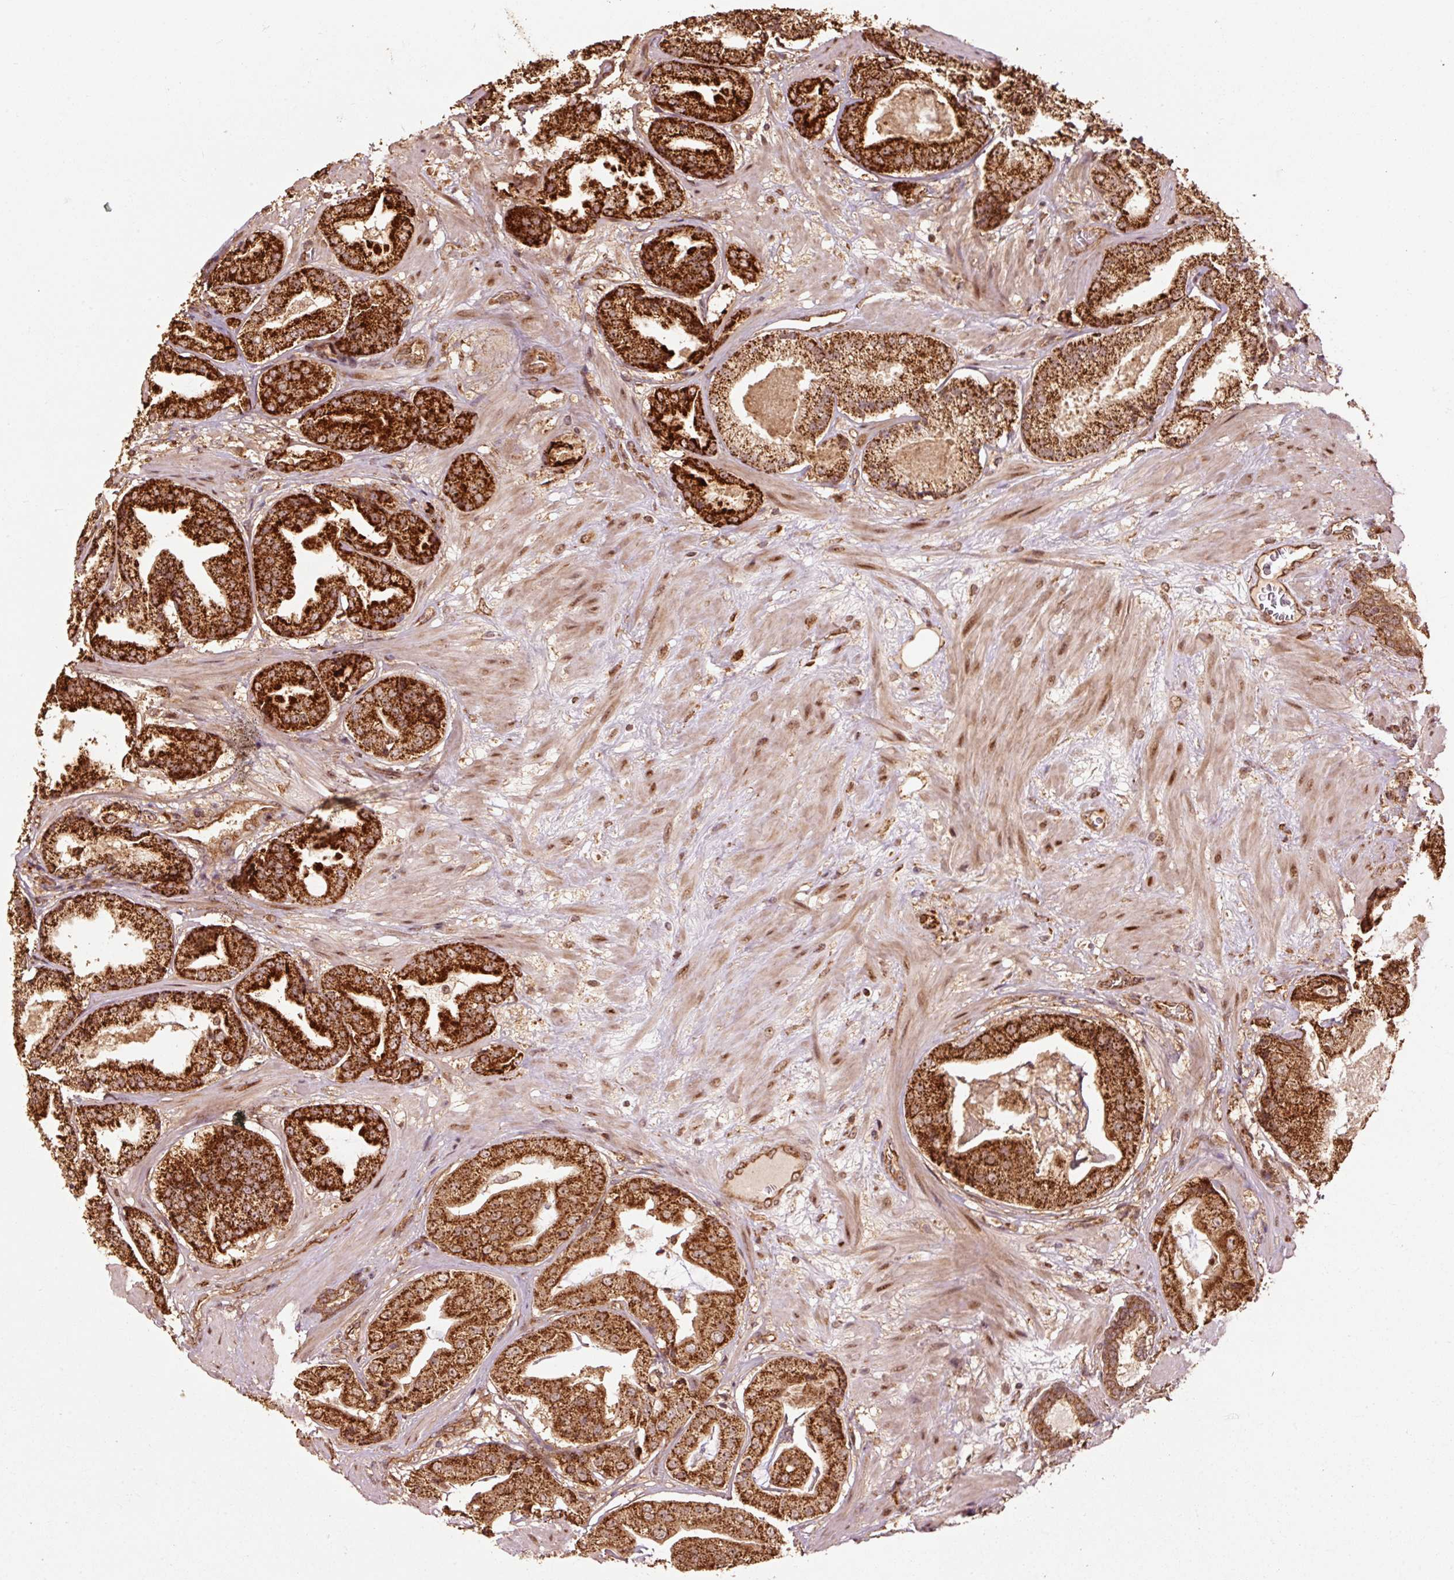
{"staining": {"intensity": "strong", "quantity": ">75%", "location": "cytoplasmic/membranous"}, "tissue": "prostate cancer", "cell_type": "Tumor cells", "image_type": "cancer", "snomed": [{"axis": "morphology", "description": "Adenocarcinoma, High grade"}, {"axis": "topography", "description": "Prostate"}], "caption": "Brown immunohistochemical staining in human prostate cancer reveals strong cytoplasmic/membranous staining in about >75% of tumor cells.", "gene": "MRPL16", "patient": {"sex": "male", "age": 63}}